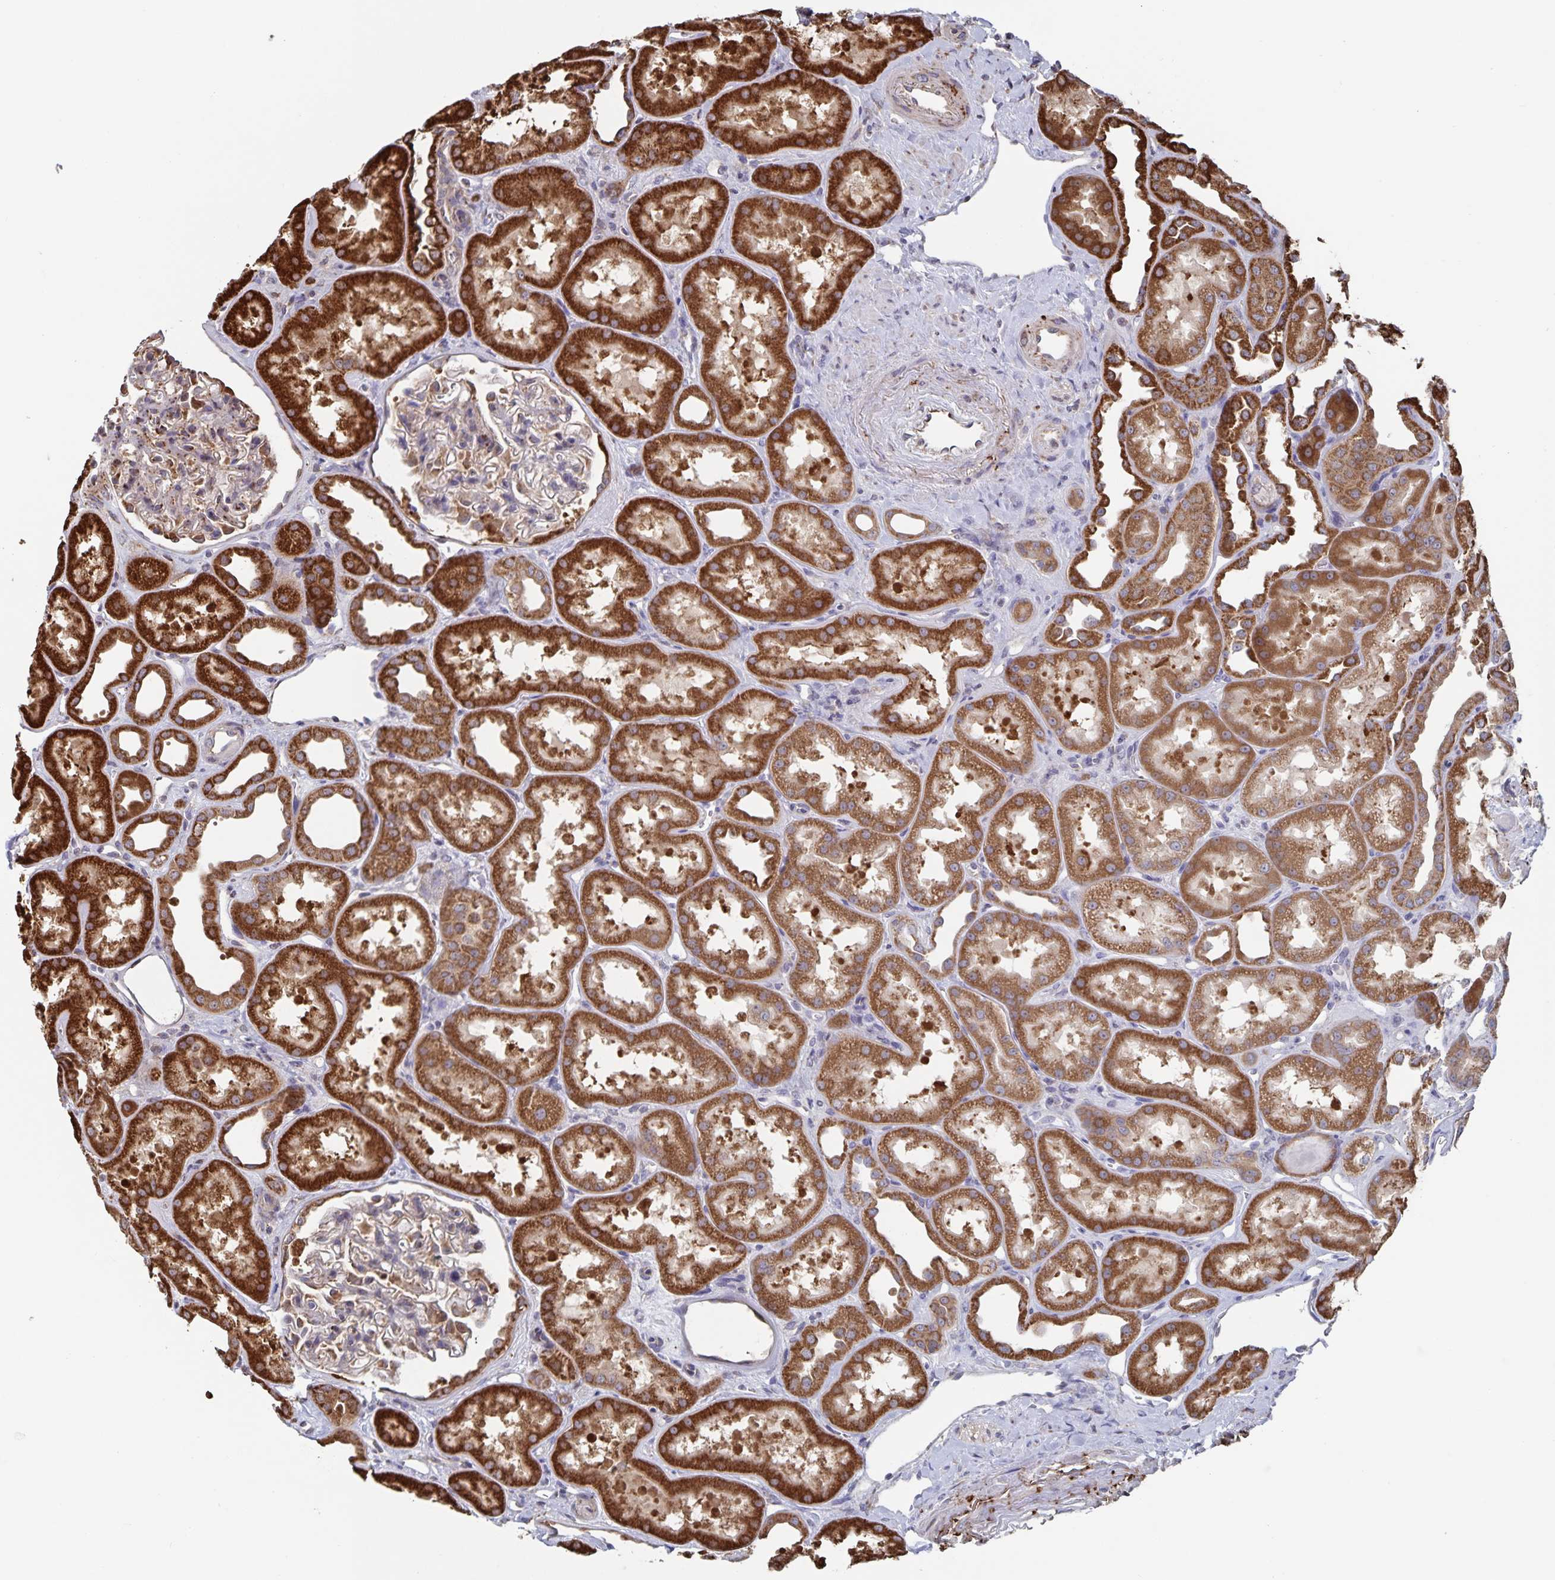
{"staining": {"intensity": "weak", "quantity": "25%-75%", "location": "cytoplasmic/membranous"}, "tissue": "kidney", "cell_type": "Cells in glomeruli", "image_type": "normal", "snomed": [{"axis": "morphology", "description": "Normal tissue, NOS"}, {"axis": "topography", "description": "Kidney"}], "caption": "A micrograph of kidney stained for a protein exhibits weak cytoplasmic/membranous brown staining in cells in glomeruli.", "gene": "ACACA", "patient": {"sex": "male", "age": 61}}